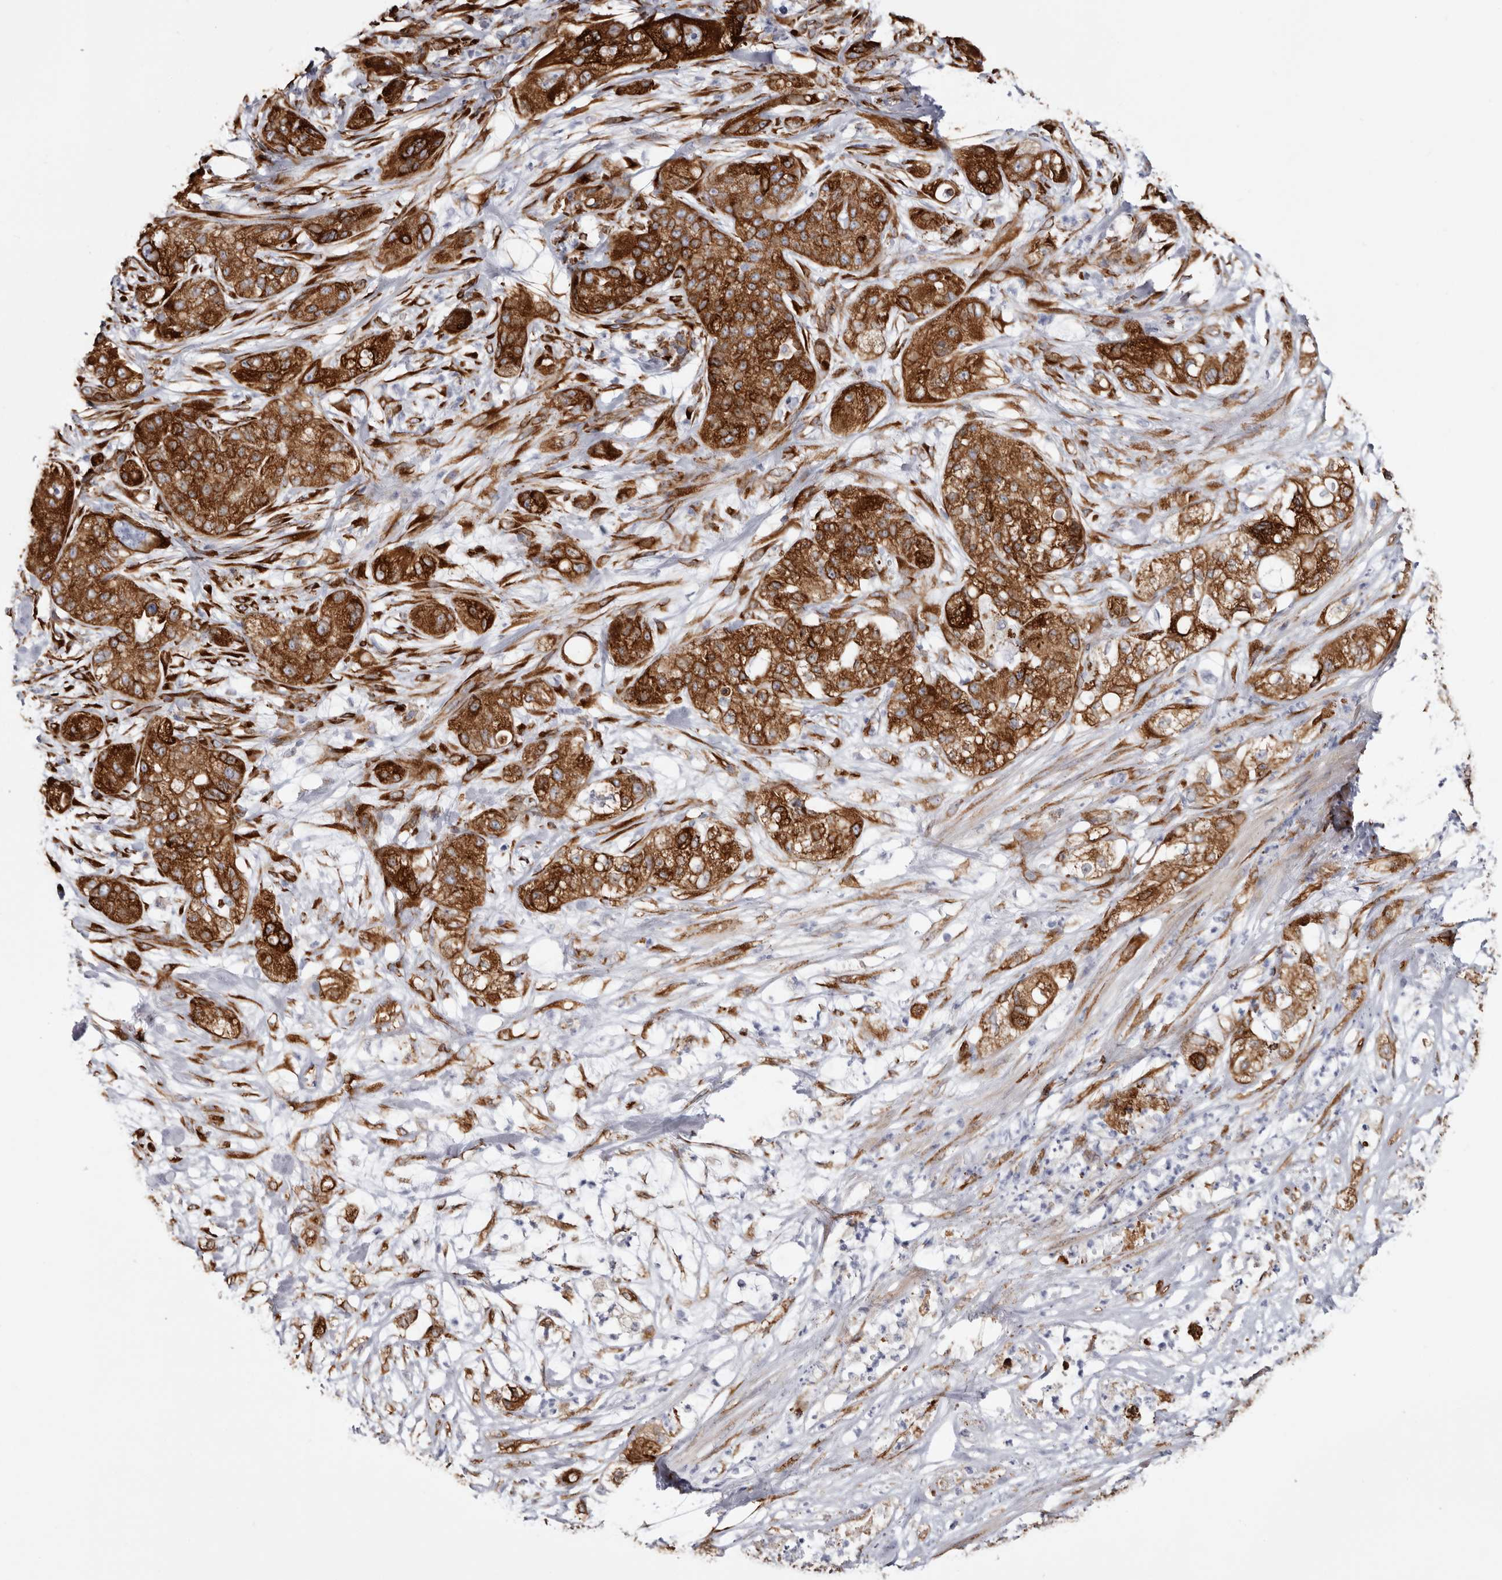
{"staining": {"intensity": "strong", "quantity": ">75%", "location": "cytoplasmic/membranous"}, "tissue": "pancreatic cancer", "cell_type": "Tumor cells", "image_type": "cancer", "snomed": [{"axis": "morphology", "description": "Adenocarcinoma, NOS"}, {"axis": "topography", "description": "Pancreas"}], "caption": "A brown stain highlights strong cytoplasmic/membranous expression of a protein in pancreatic cancer (adenocarcinoma) tumor cells. Immunohistochemistry (ihc) stains the protein of interest in brown and the nuclei are stained blue.", "gene": "SEMA3E", "patient": {"sex": "female", "age": 78}}